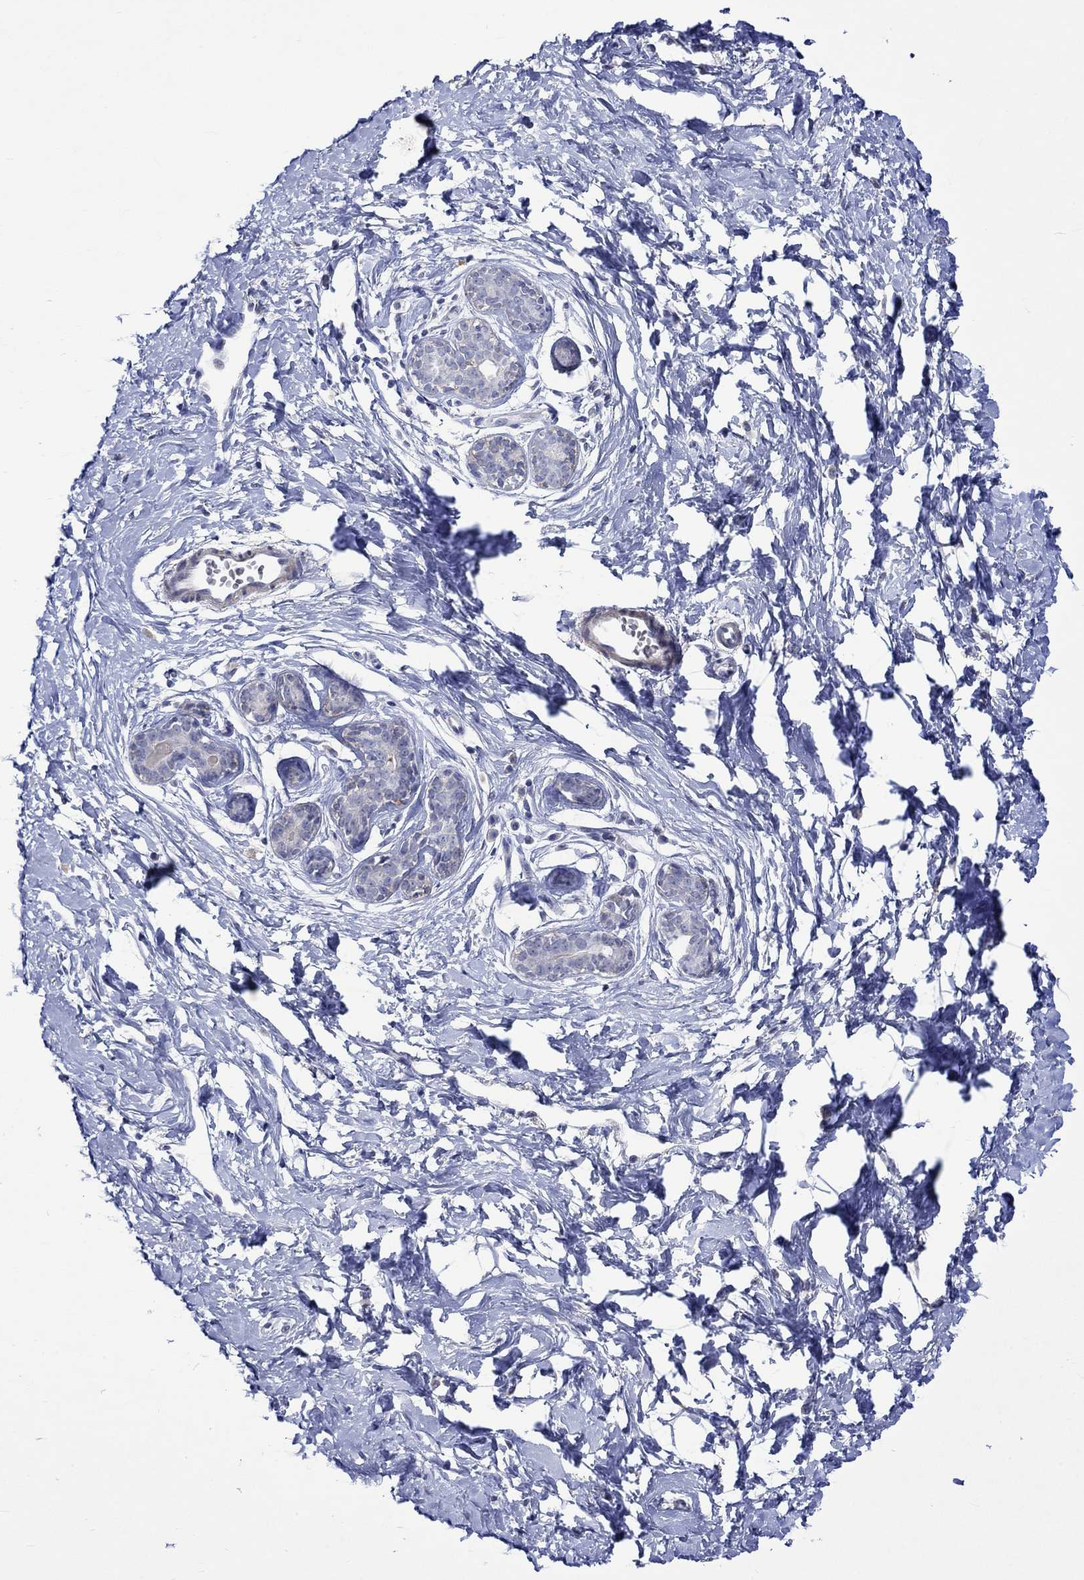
{"staining": {"intensity": "negative", "quantity": "none", "location": "none"}, "tissue": "breast", "cell_type": "Adipocytes", "image_type": "normal", "snomed": [{"axis": "morphology", "description": "Normal tissue, NOS"}, {"axis": "topography", "description": "Breast"}], "caption": "Immunohistochemical staining of normal human breast displays no significant positivity in adipocytes.", "gene": "CRYAB", "patient": {"sex": "female", "age": 37}}